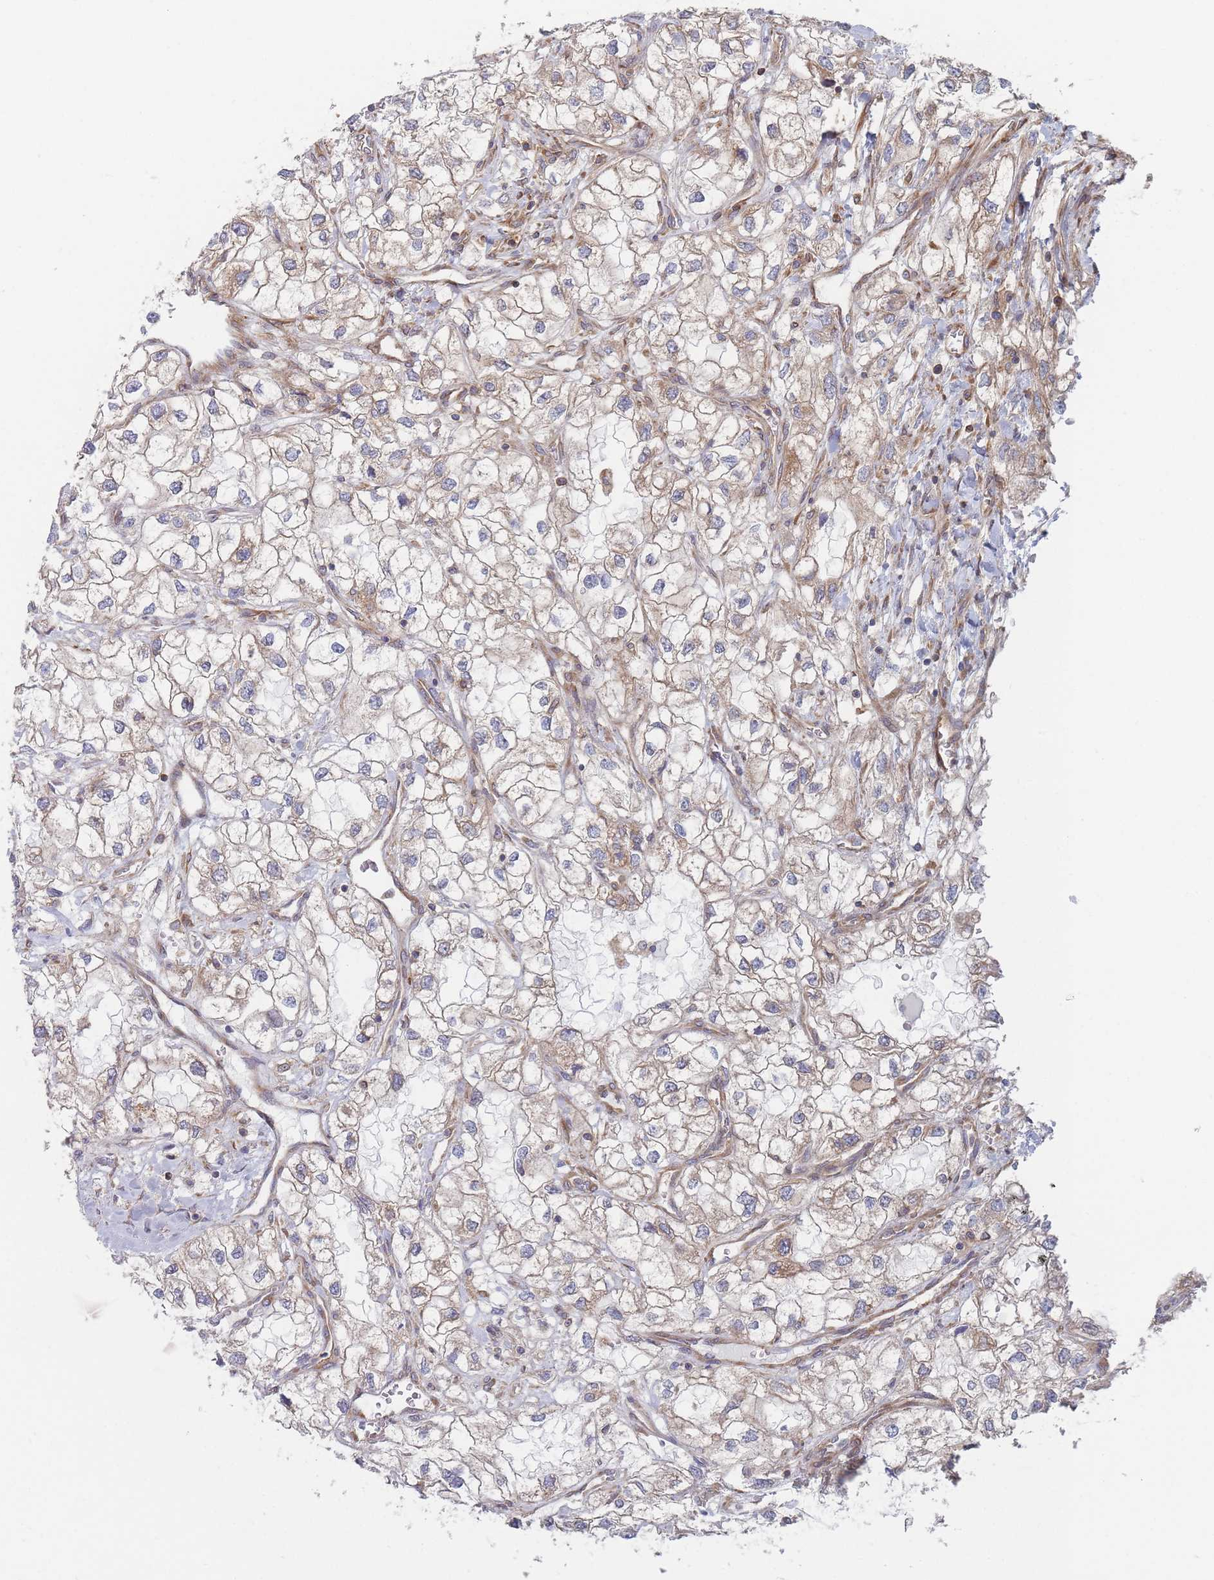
{"staining": {"intensity": "moderate", "quantity": "25%-75%", "location": "cytoplasmic/membranous"}, "tissue": "renal cancer", "cell_type": "Tumor cells", "image_type": "cancer", "snomed": [{"axis": "morphology", "description": "Adenocarcinoma, NOS"}, {"axis": "topography", "description": "Kidney"}], "caption": "Tumor cells reveal medium levels of moderate cytoplasmic/membranous expression in about 25%-75% of cells in human adenocarcinoma (renal). The protein of interest is shown in brown color, while the nuclei are stained blue.", "gene": "KDSR", "patient": {"sex": "male", "age": 59}}